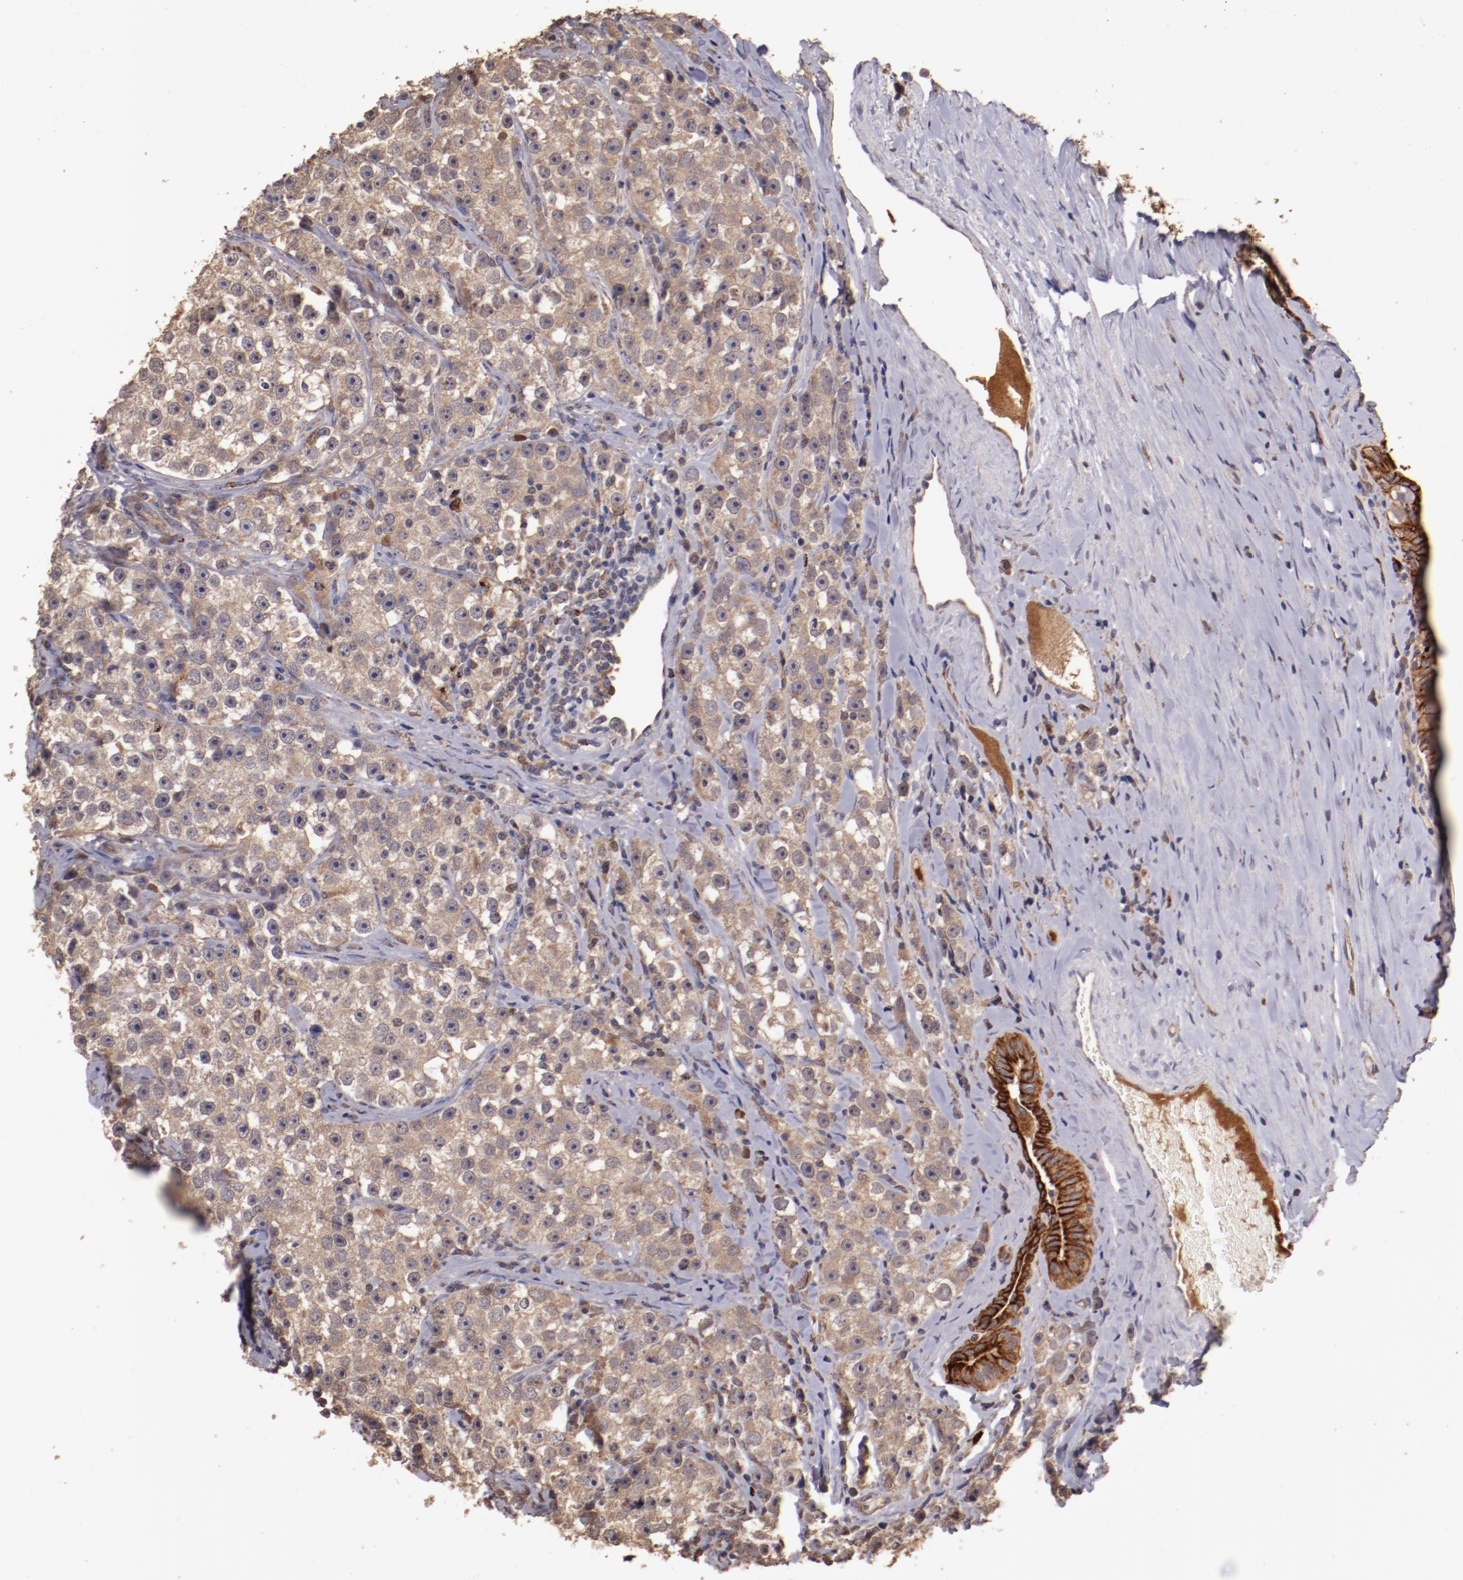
{"staining": {"intensity": "moderate", "quantity": ">75%", "location": "cytoplasmic/membranous"}, "tissue": "testis cancer", "cell_type": "Tumor cells", "image_type": "cancer", "snomed": [{"axis": "morphology", "description": "Seminoma, NOS"}, {"axis": "topography", "description": "Testis"}], "caption": "The immunohistochemical stain shows moderate cytoplasmic/membranous staining in tumor cells of testis seminoma tissue.", "gene": "SRRD", "patient": {"sex": "male", "age": 32}}